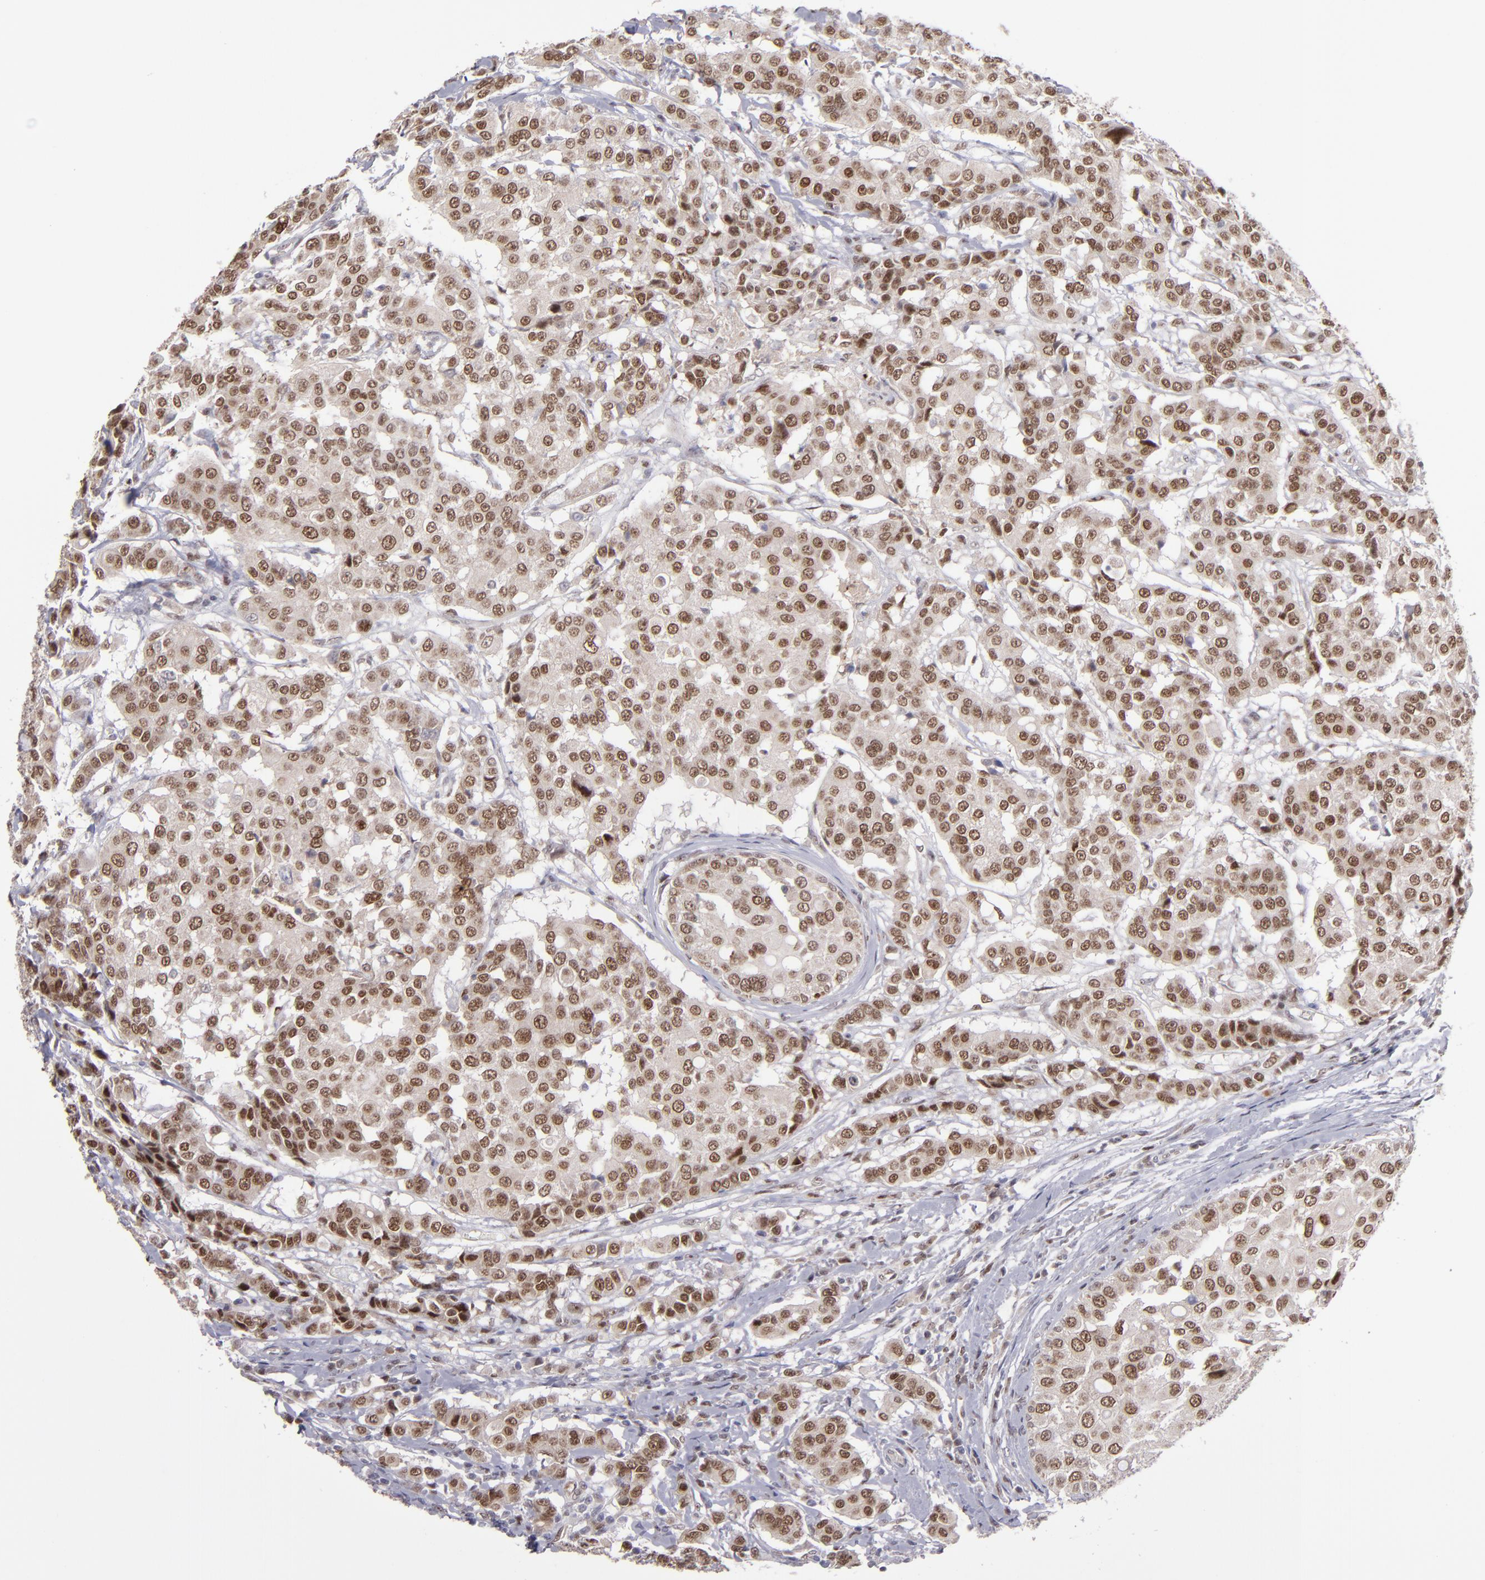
{"staining": {"intensity": "moderate", "quantity": ">75%", "location": "nuclear"}, "tissue": "breast cancer", "cell_type": "Tumor cells", "image_type": "cancer", "snomed": [{"axis": "morphology", "description": "Duct carcinoma"}, {"axis": "topography", "description": "Breast"}], "caption": "Human breast cancer (intraductal carcinoma) stained for a protein (brown) reveals moderate nuclear positive staining in about >75% of tumor cells.", "gene": "RREB1", "patient": {"sex": "female", "age": 27}}